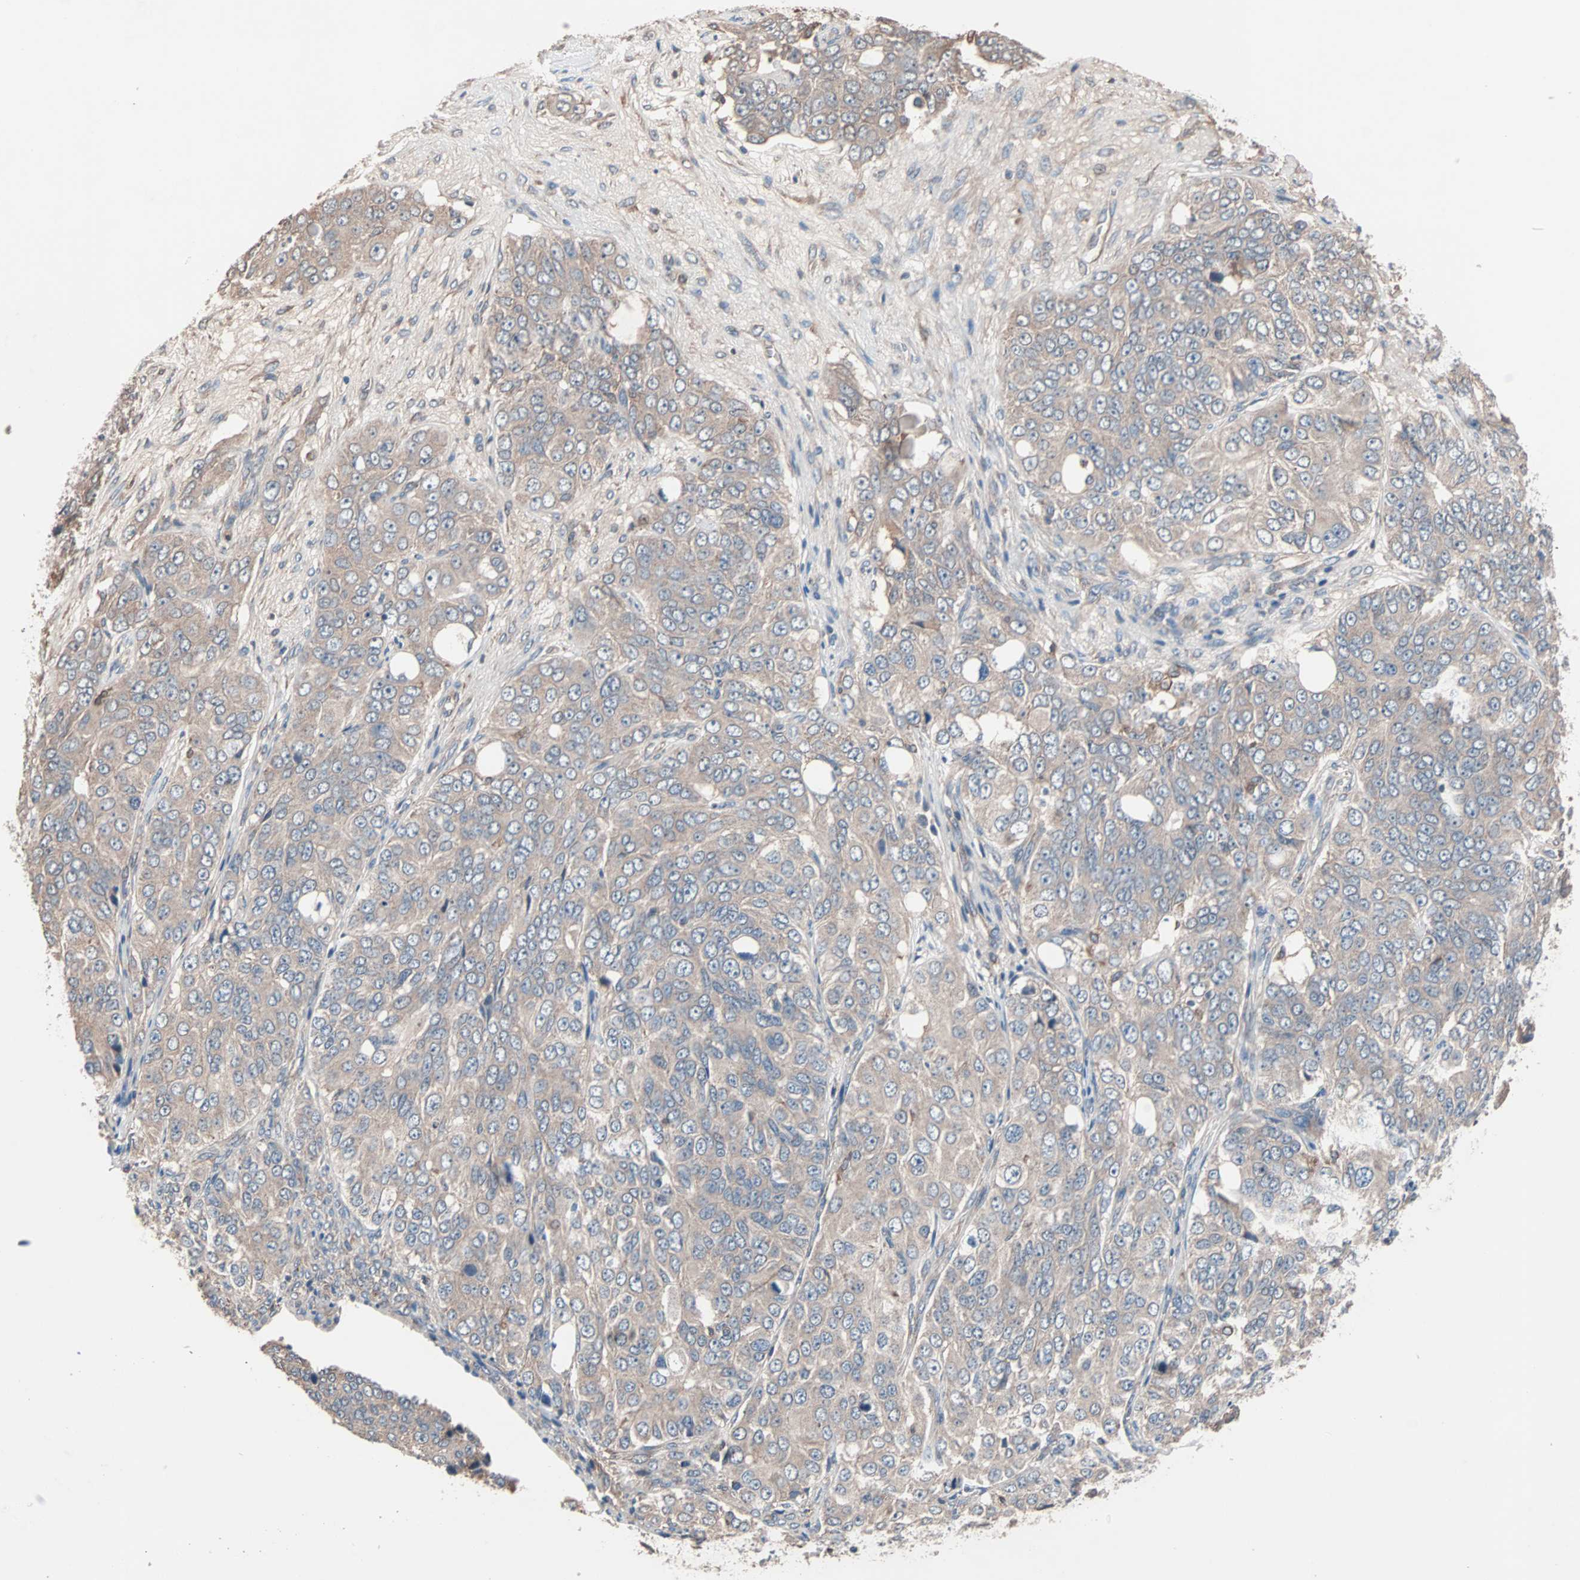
{"staining": {"intensity": "weak", "quantity": "25%-75%", "location": "cytoplasmic/membranous"}, "tissue": "ovarian cancer", "cell_type": "Tumor cells", "image_type": "cancer", "snomed": [{"axis": "morphology", "description": "Carcinoma, endometroid"}, {"axis": "topography", "description": "Ovary"}], "caption": "This is a photomicrograph of immunohistochemistry (IHC) staining of ovarian endometroid carcinoma, which shows weak staining in the cytoplasmic/membranous of tumor cells.", "gene": "ATG7", "patient": {"sex": "female", "age": 51}}